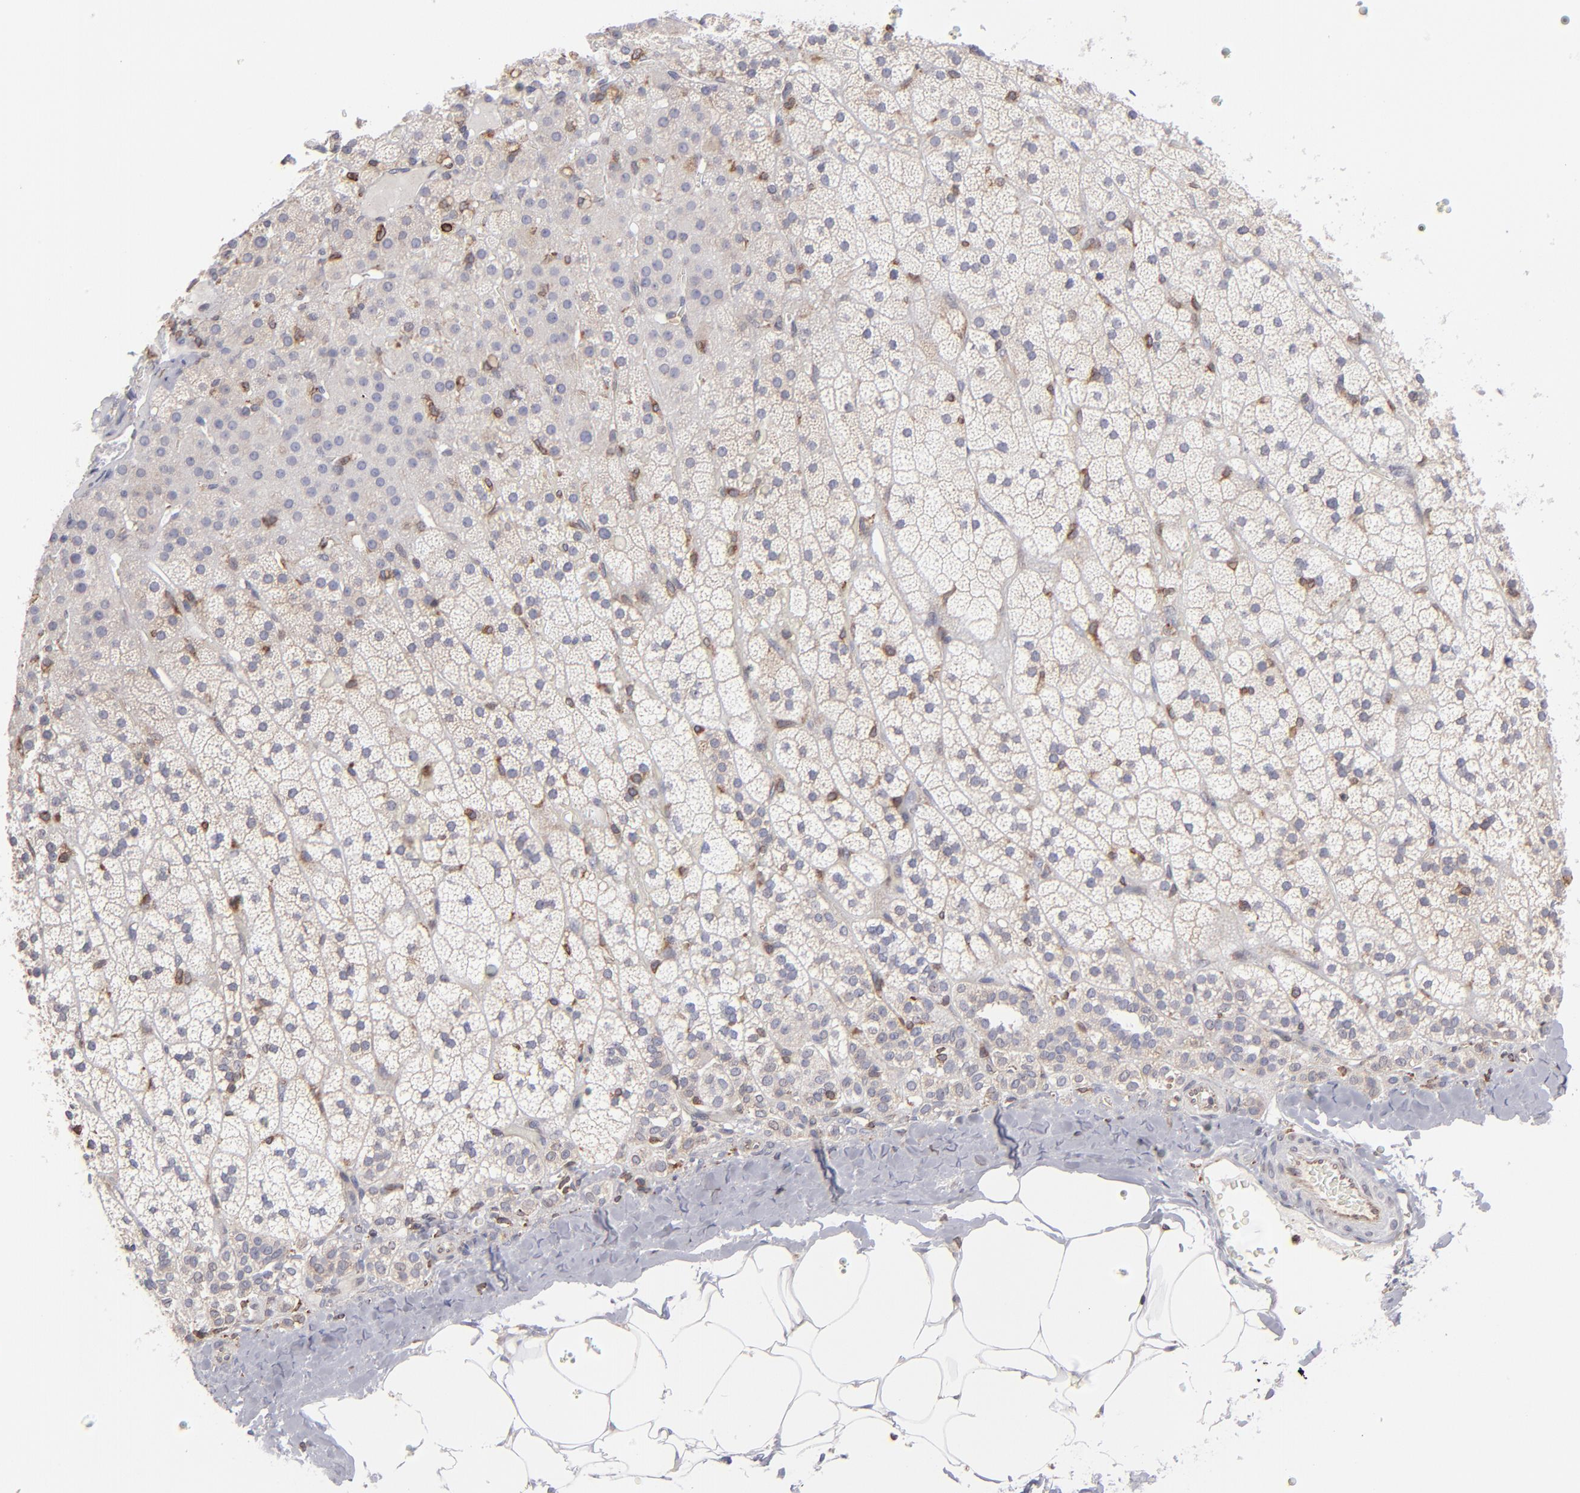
{"staining": {"intensity": "weak", "quantity": "25%-75%", "location": "cytoplasmic/membranous"}, "tissue": "adrenal gland", "cell_type": "Glandular cells", "image_type": "normal", "snomed": [{"axis": "morphology", "description": "Normal tissue, NOS"}, {"axis": "topography", "description": "Adrenal gland"}], "caption": "Immunohistochemistry (DAB (3,3'-diaminobenzidine)) staining of normal human adrenal gland exhibits weak cytoplasmic/membranous protein expression in about 25%-75% of glandular cells. The protein of interest is shown in brown color, while the nuclei are stained blue.", "gene": "TMX1", "patient": {"sex": "male", "age": 35}}